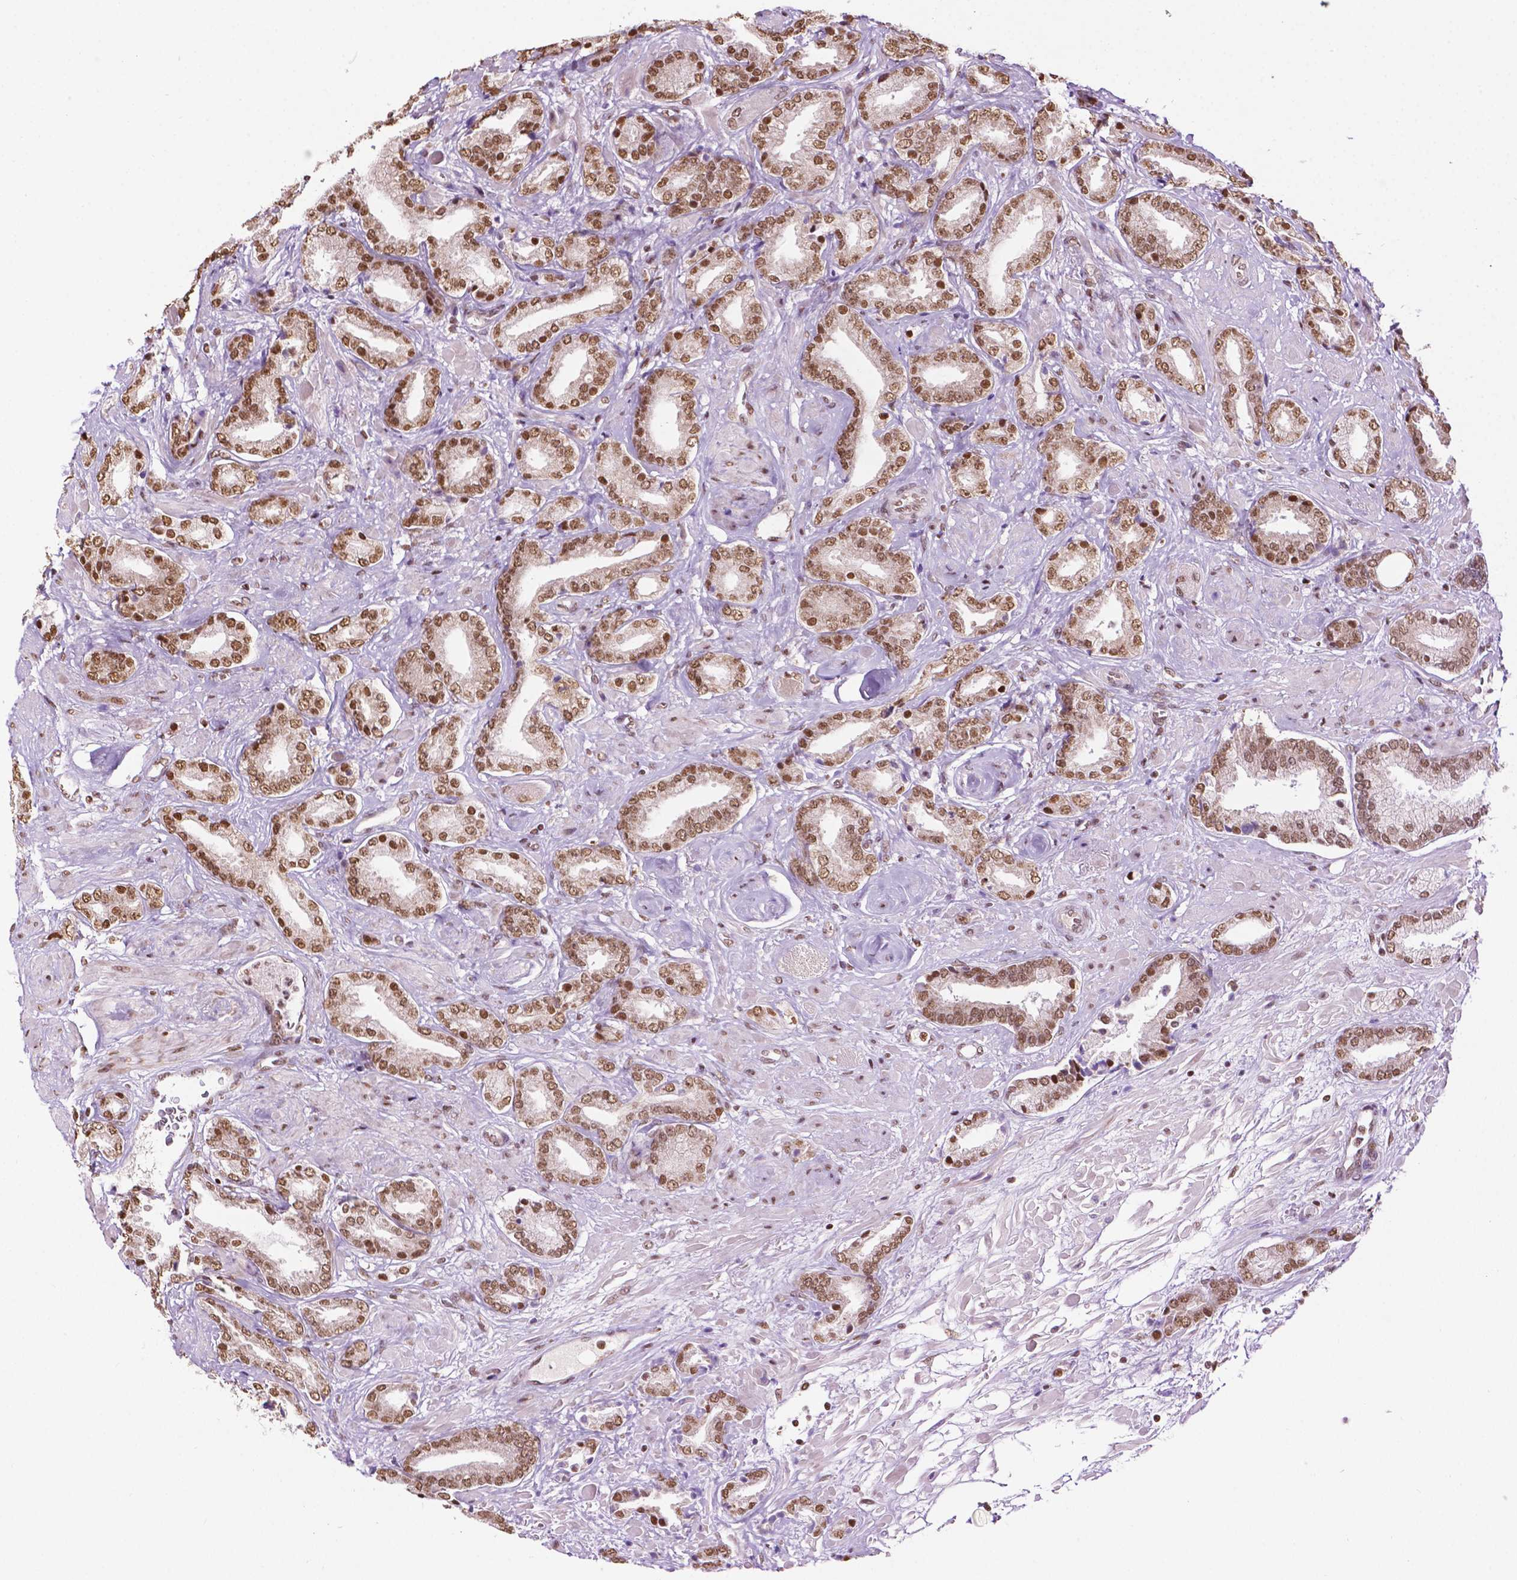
{"staining": {"intensity": "moderate", "quantity": ">75%", "location": "nuclear"}, "tissue": "prostate cancer", "cell_type": "Tumor cells", "image_type": "cancer", "snomed": [{"axis": "morphology", "description": "Adenocarcinoma, High grade"}, {"axis": "topography", "description": "Prostate"}], "caption": "Immunohistochemistry histopathology image of neoplastic tissue: human prostate high-grade adenocarcinoma stained using immunohistochemistry (IHC) reveals medium levels of moderate protein expression localized specifically in the nuclear of tumor cells, appearing as a nuclear brown color.", "gene": "COL23A1", "patient": {"sex": "male", "age": 56}}